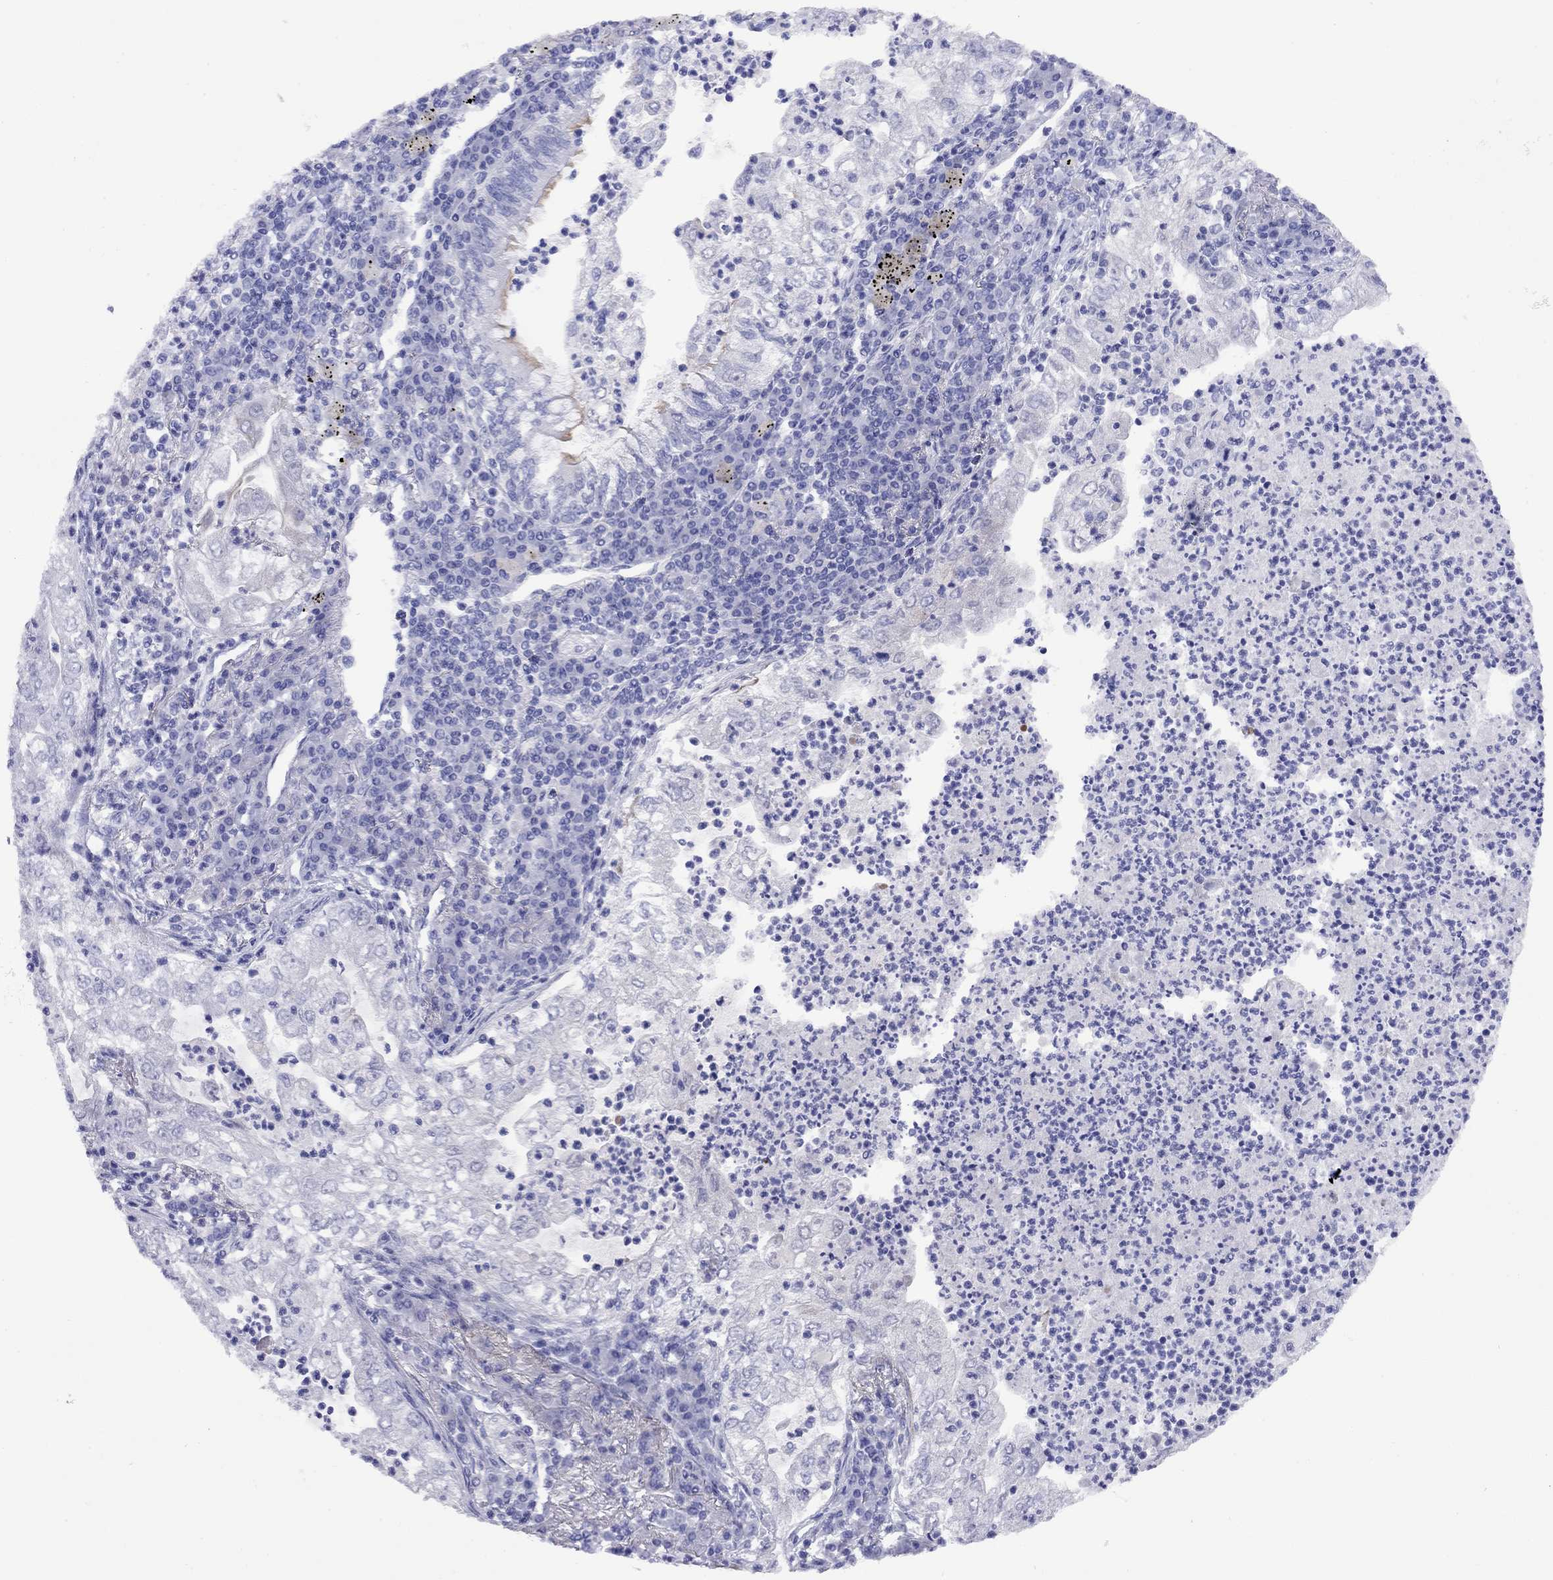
{"staining": {"intensity": "negative", "quantity": "none", "location": "none"}, "tissue": "lung cancer", "cell_type": "Tumor cells", "image_type": "cancer", "snomed": [{"axis": "morphology", "description": "Adenocarcinoma, NOS"}, {"axis": "topography", "description": "Lung"}], "caption": "Immunohistochemistry of adenocarcinoma (lung) demonstrates no positivity in tumor cells.", "gene": "CMYA5", "patient": {"sex": "female", "age": 73}}